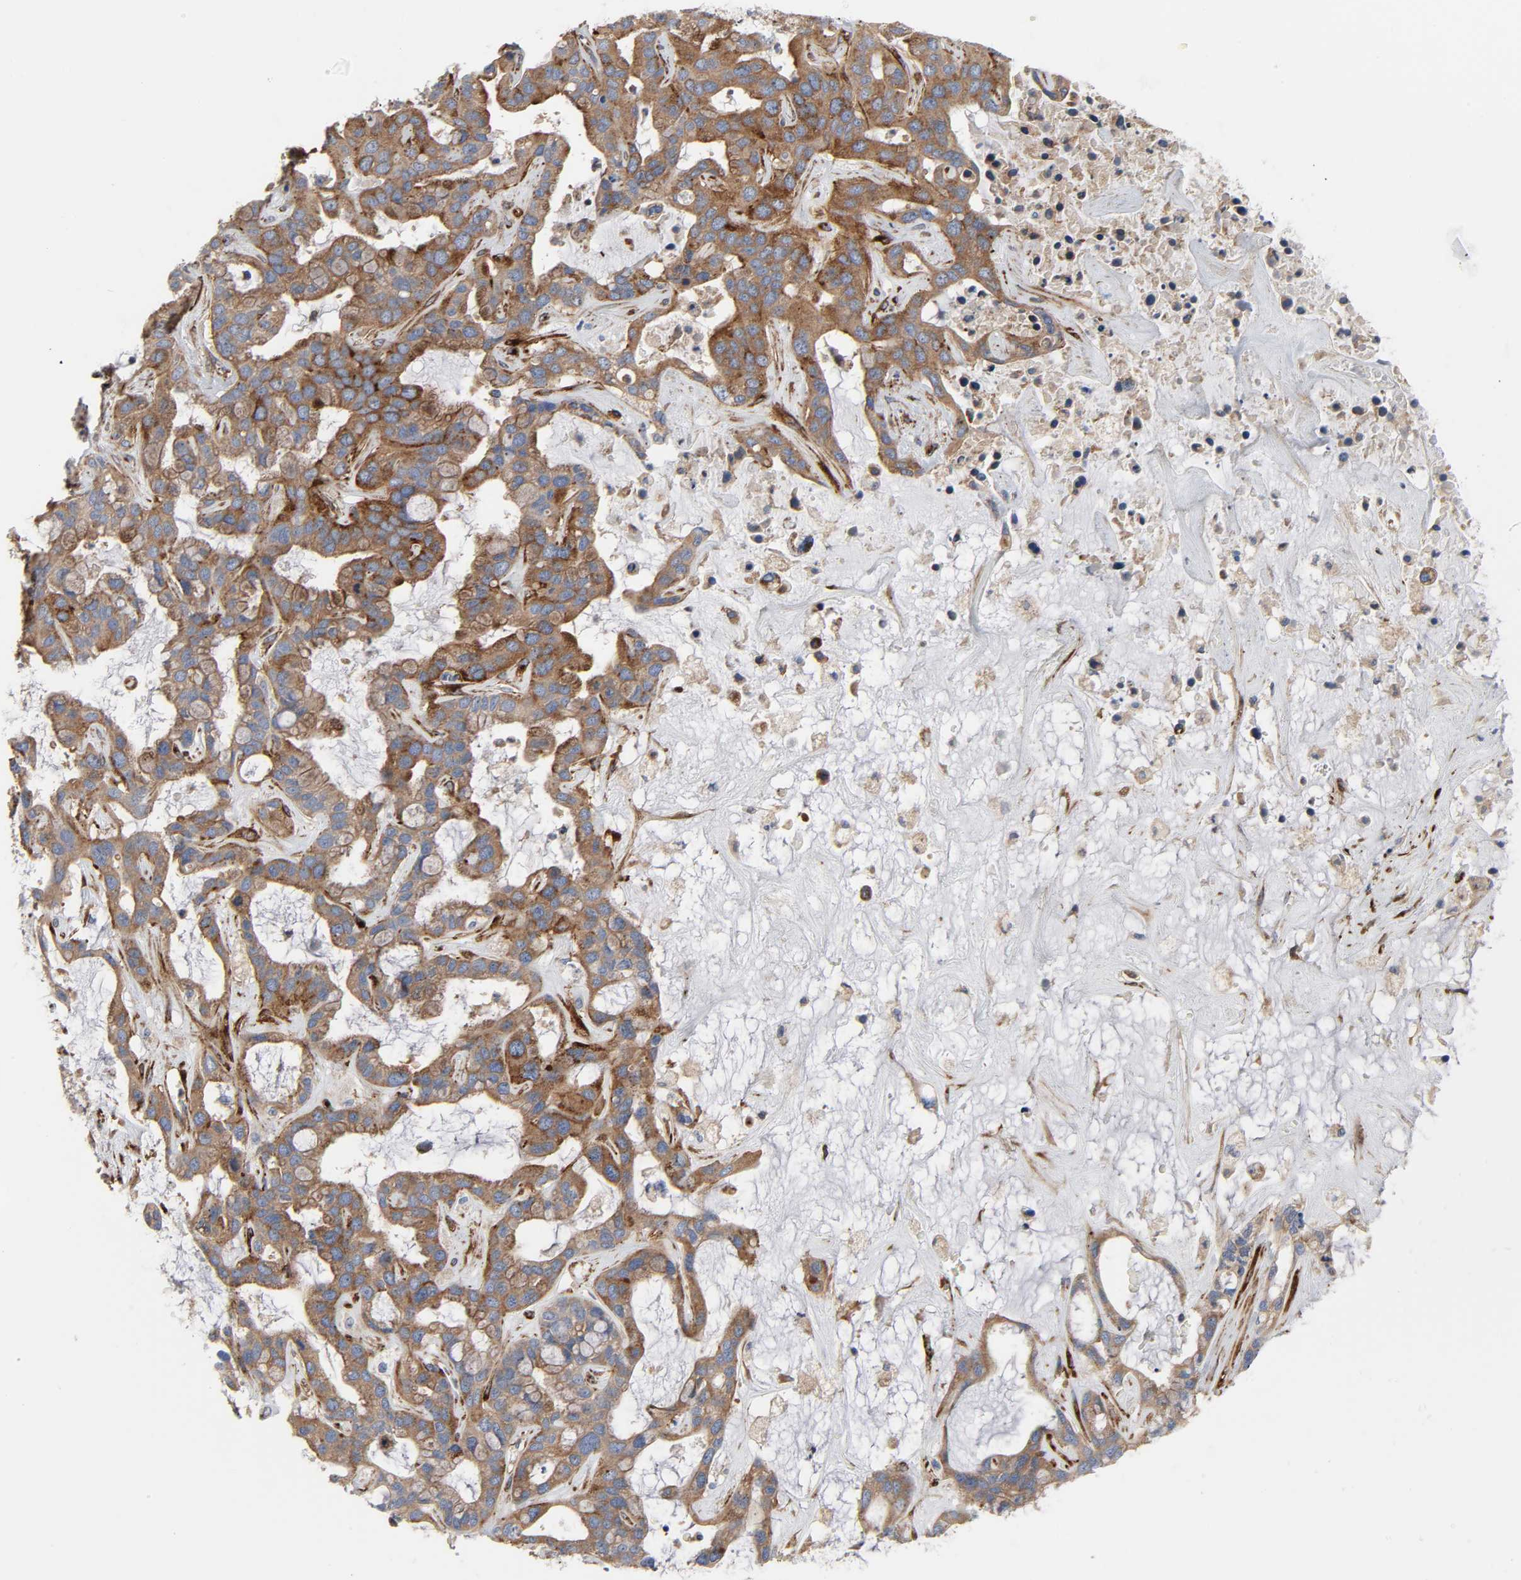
{"staining": {"intensity": "strong", "quantity": ">75%", "location": "cytoplasmic/membranous"}, "tissue": "liver cancer", "cell_type": "Tumor cells", "image_type": "cancer", "snomed": [{"axis": "morphology", "description": "Cholangiocarcinoma"}, {"axis": "topography", "description": "Liver"}], "caption": "High-magnification brightfield microscopy of cholangiocarcinoma (liver) stained with DAB (brown) and counterstained with hematoxylin (blue). tumor cells exhibit strong cytoplasmic/membranous expression is appreciated in approximately>75% of cells.", "gene": "ARHGAP1", "patient": {"sex": "female", "age": 65}}